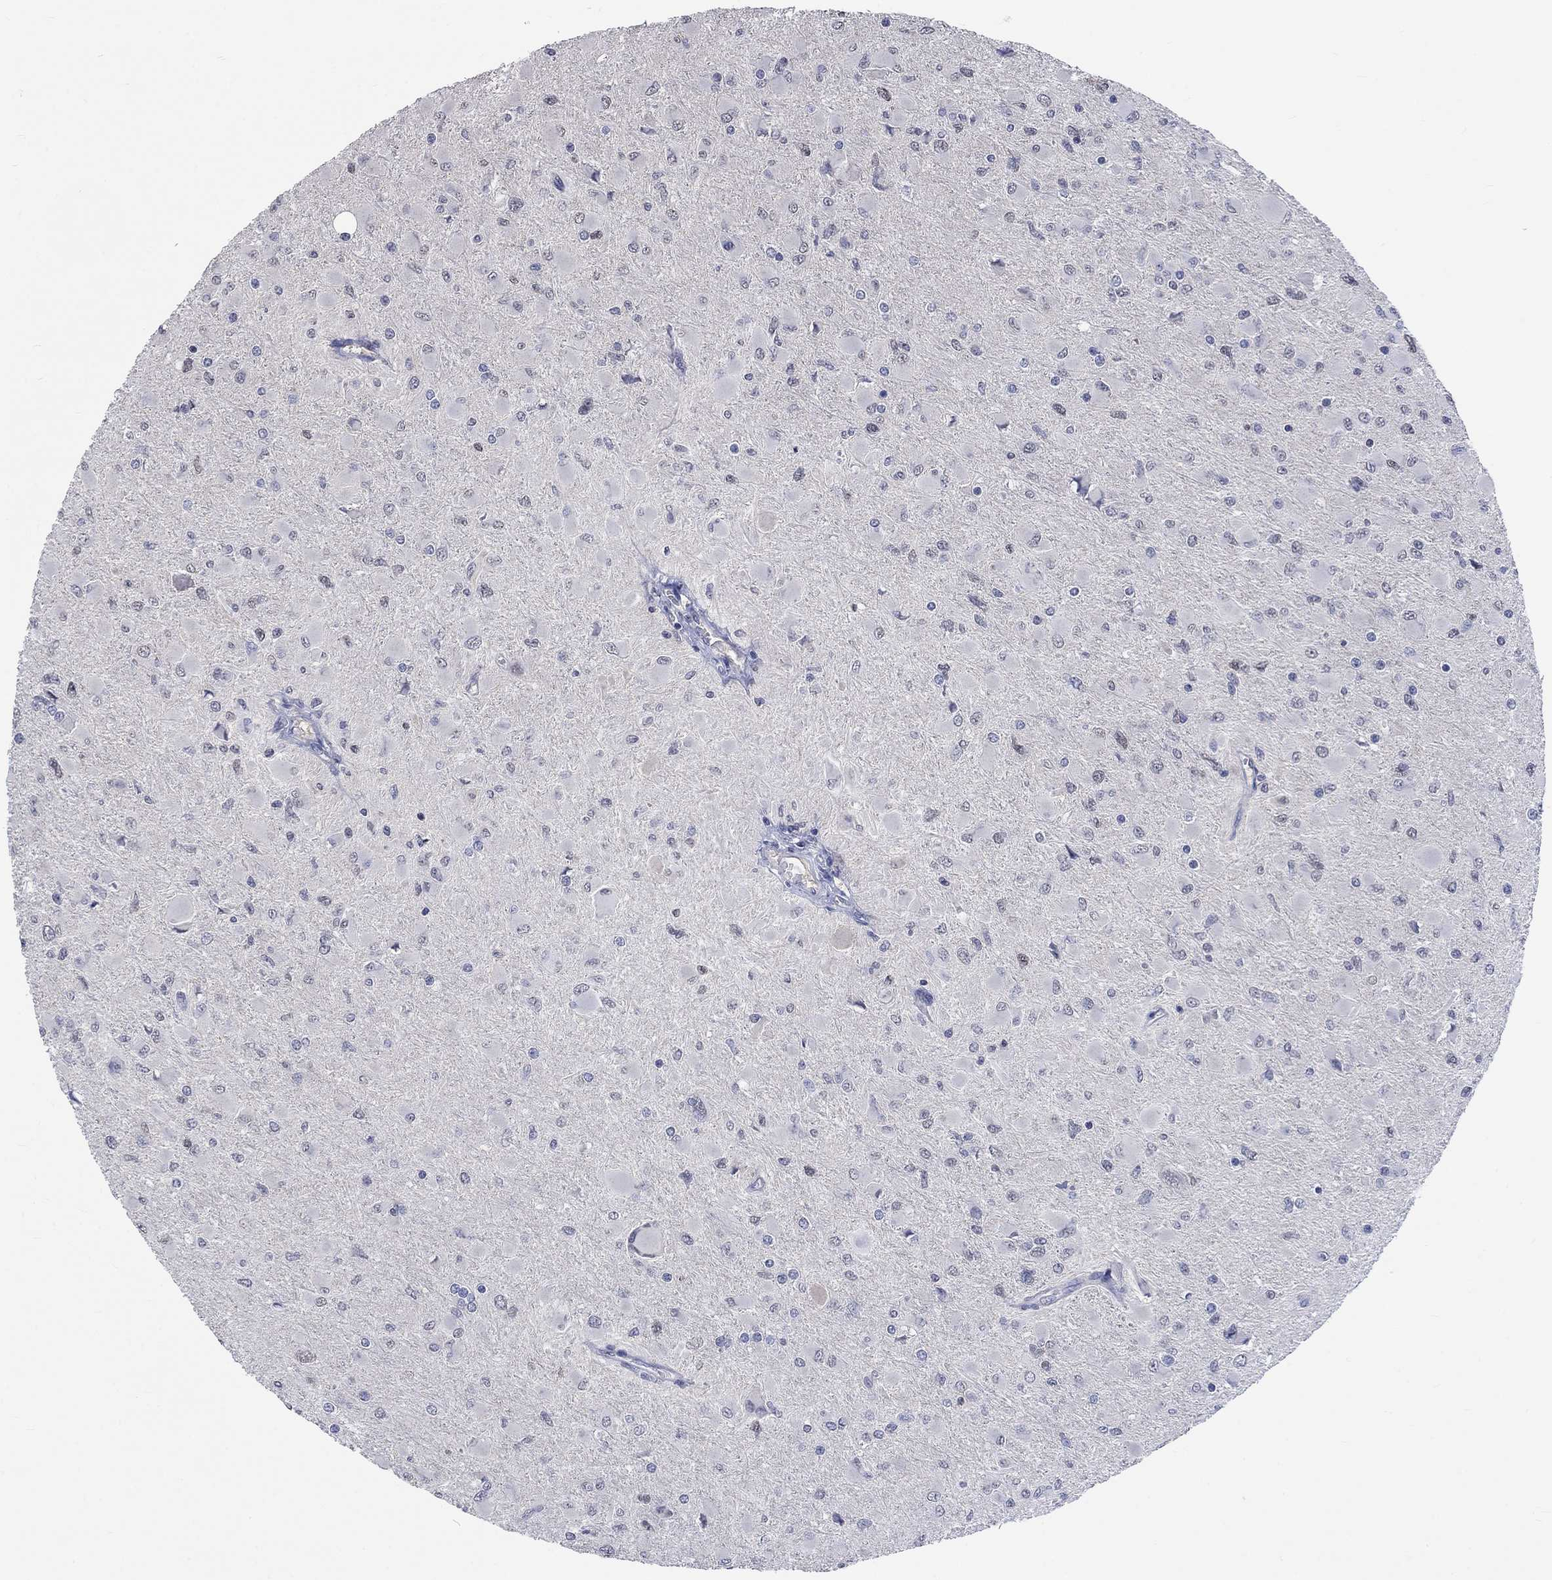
{"staining": {"intensity": "negative", "quantity": "none", "location": "none"}, "tissue": "glioma", "cell_type": "Tumor cells", "image_type": "cancer", "snomed": [{"axis": "morphology", "description": "Glioma, malignant, High grade"}, {"axis": "topography", "description": "Cerebral cortex"}], "caption": "There is no significant staining in tumor cells of glioma. Brightfield microscopy of immunohistochemistry stained with DAB (brown) and hematoxylin (blue), captured at high magnification.", "gene": "ZBTB18", "patient": {"sex": "female", "age": 36}}